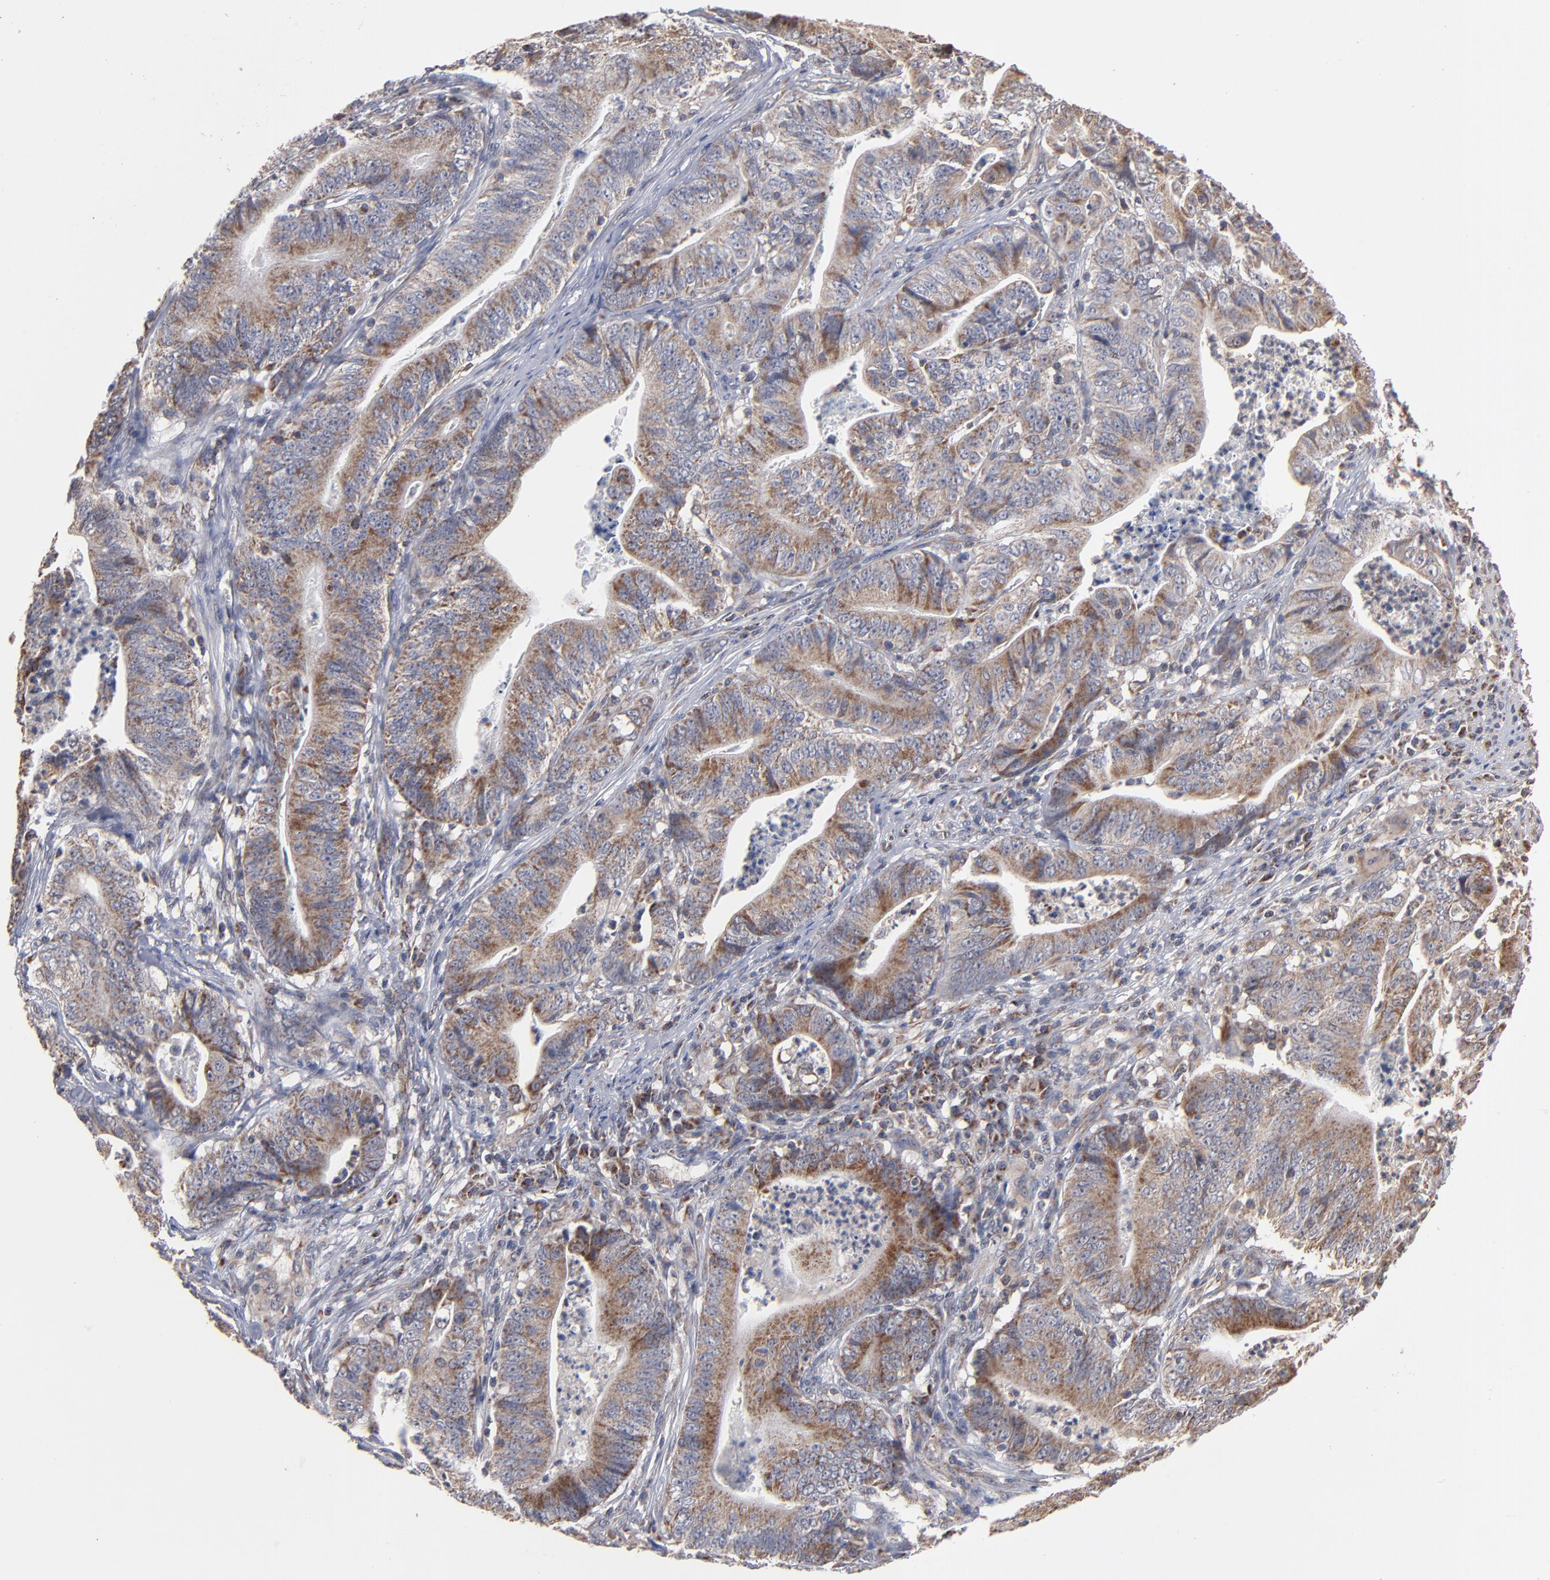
{"staining": {"intensity": "moderate", "quantity": ">75%", "location": "cytoplasmic/membranous"}, "tissue": "stomach cancer", "cell_type": "Tumor cells", "image_type": "cancer", "snomed": [{"axis": "morphology", "description": "Adenocarcinoma, NOS"}, {"axis": "topography", "description": "Stomach, lower"}], "caption": "IHC staining of stomach adenocarcinoma, which shows medium levels of moderate cytoplasmic/membranous staining in approximately >75% of tumor cells indicating moderate cytoplasmic/membranous protein positivity. The staining was performed using DAB (brown) for protein detection and nuclei were counterstained in hematoxylin (blue).", "gene": "MIPOL1", "patient": {"sex": "female", "age": 86}}